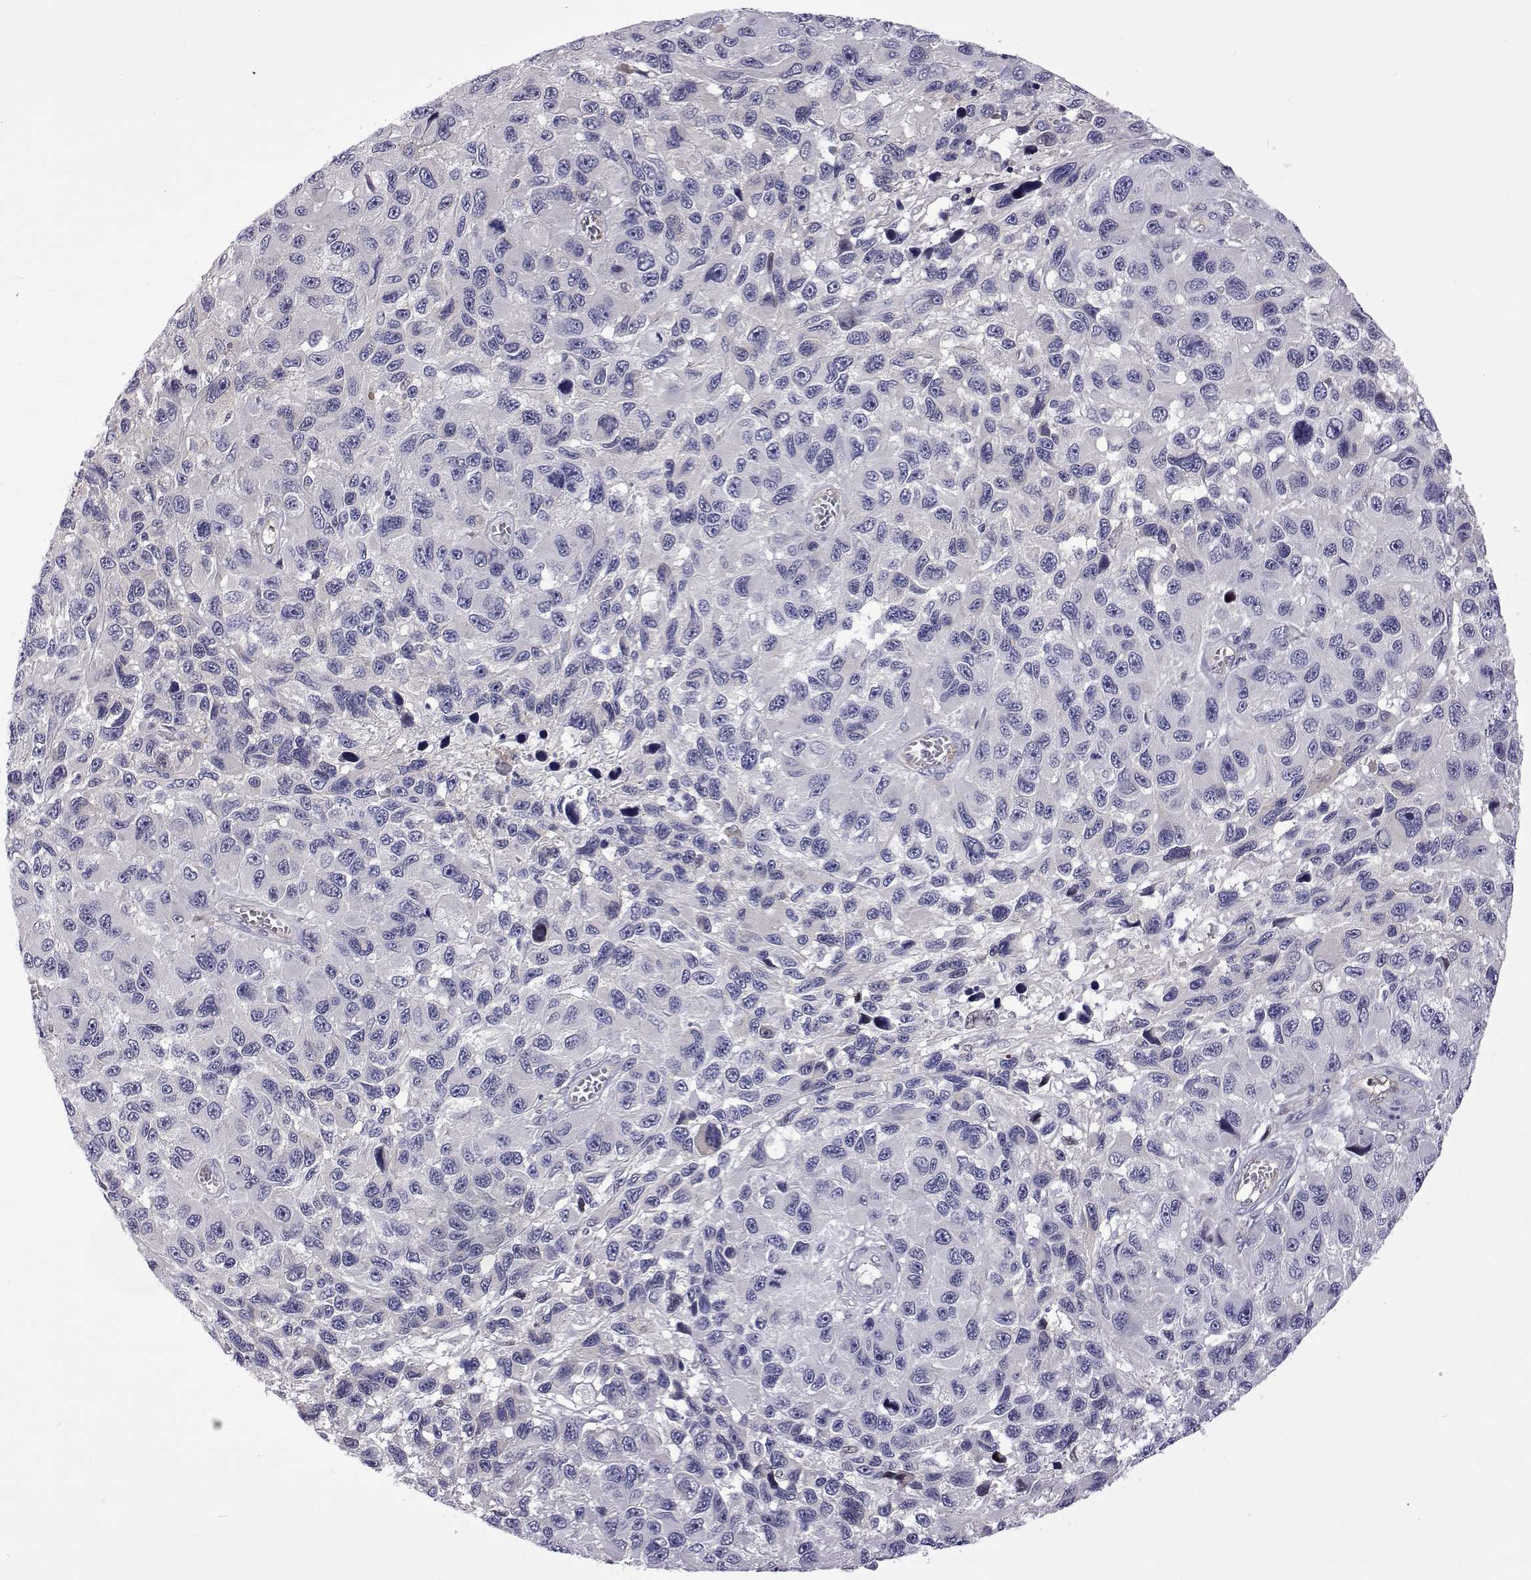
{"staining": {"intensity": "negative", "quantity": "none", "location": "none"}, "tissue": "melanoma", "cell_type": "Tumor cells", "image_type": "cancer", "snomed": [{"axis": "morphology", "description": "Malignant melanoma, NOS"}, {"axis": "topography", "description": "Skin"}], "caption": "DAB (3,3'-diaminobenzidine) immunohistochemical staining of melanoma shows no significant staining in tumor cells.", "gene": "TCF15", "patient": {"sex": "male", "age": 53}}